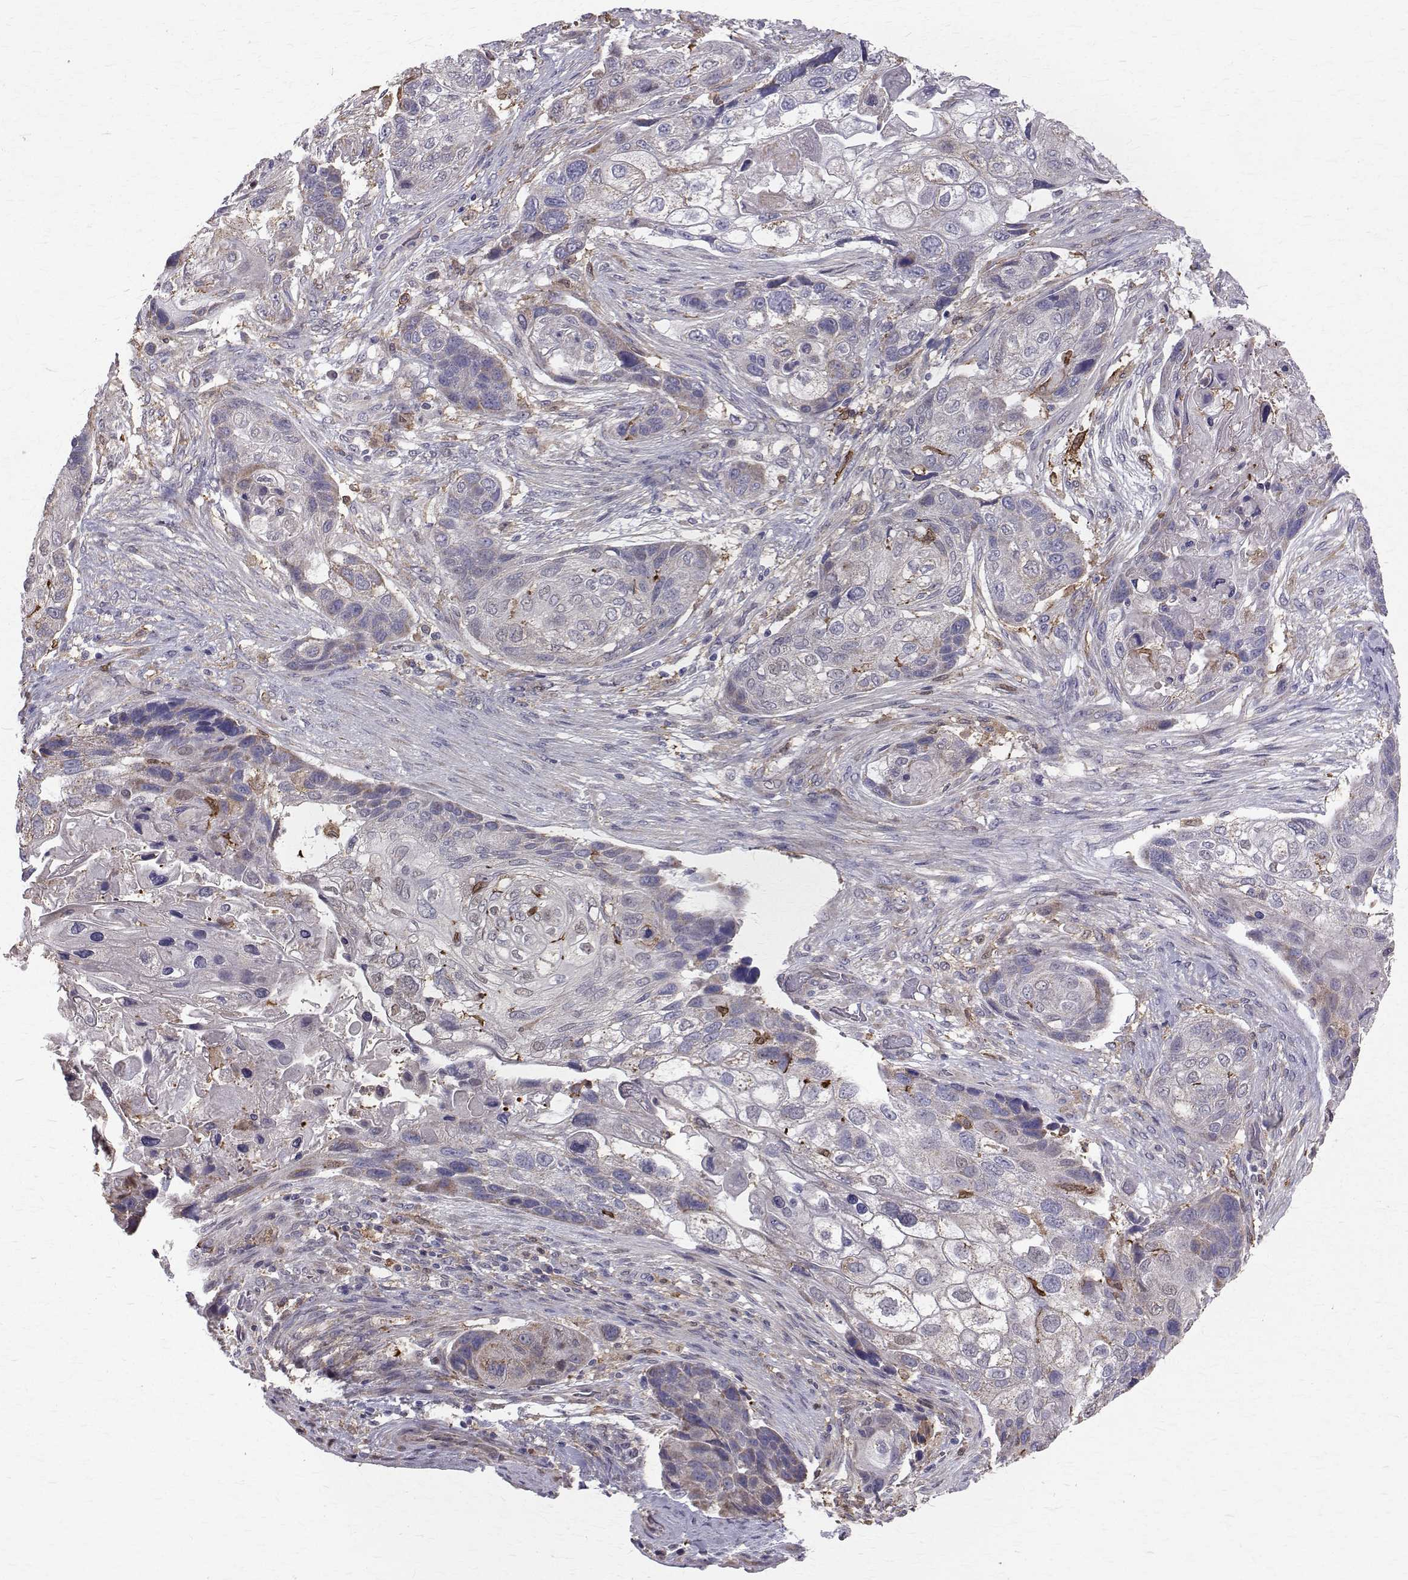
{"staining": {"intensity": "negative", "quantity": "none", "location": "none"}, "tissue": "lung cancer", "cell_type": "Tumor cells", "image_type": "cancer", "snomed": [{"axis": "morphology", "description": "Squamous cell carcinoma, NOS"}, {"axis": "topography", "description": "Lung"}], "caption": "Protein analysis of lung cancer reveals no significant staining in tumor cells. (DAB (3,3'-diaminobenzidine) IHC with hematoxylin counter stain).", "gene": "CCDC89", "patient": {"sex": "male", "age": 69}}